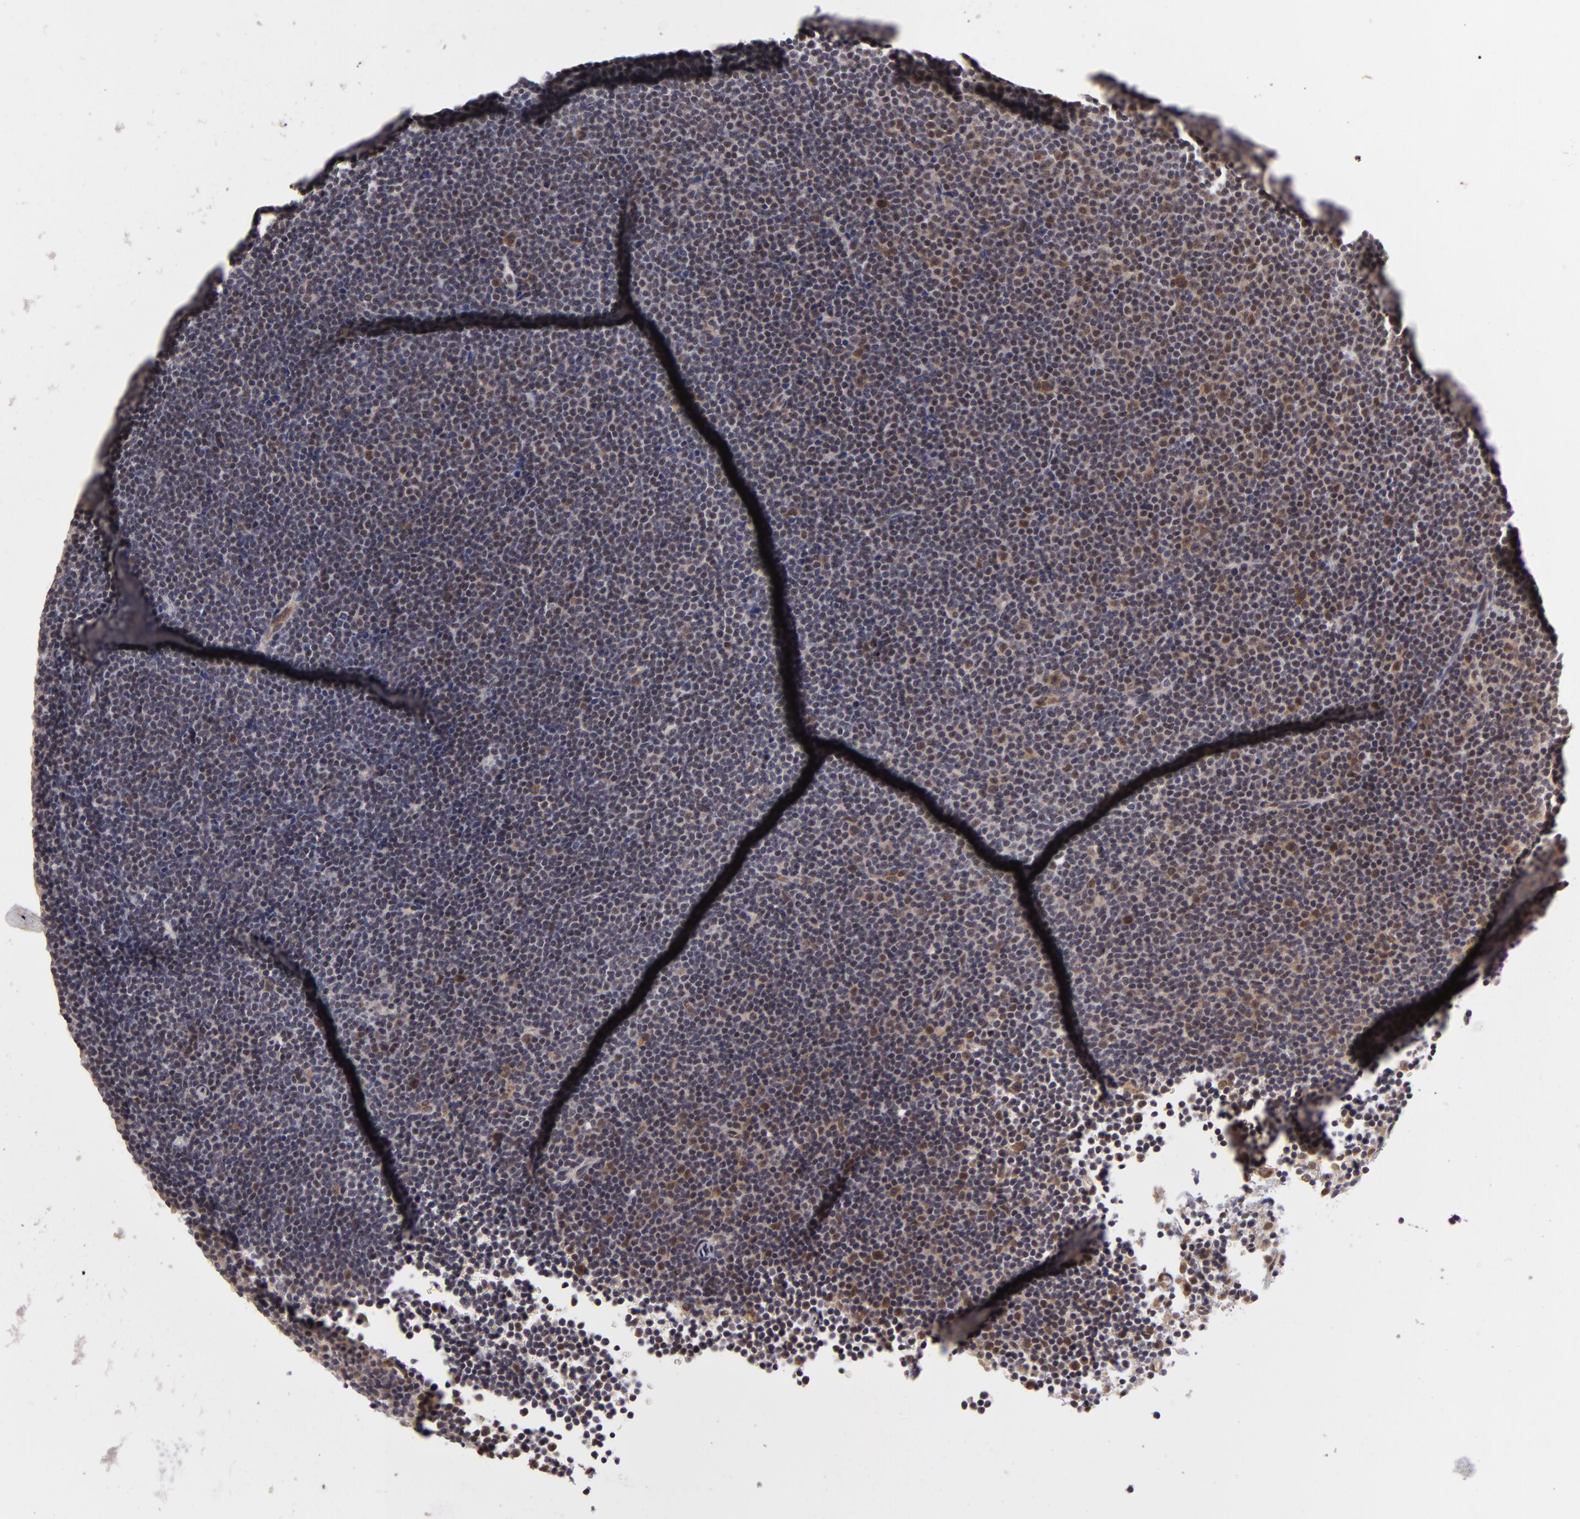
{"staining": {"intensity": "moderate", "quantity": "<25%", "location": "nuclear"}, "tissue": "lymphoma", "cell_type": "Tumor cells", "image_type": "cancer", "snomed": [{"axis": "morphology", "description": "Malignant lymphoma, non-Hodgkin's type, Low grade"}, {"axis": "topography", "description": "Lymph node"}], "caption": "Immunohistochemical staining of human low-grade malignant lymphoma, non-Hodgkin's type shows low levels of moderate nuclear protein expression in approximately <25% of tumor cells.", "gene": "ZNF133", "patient": {"sex": "female", "age": 69}}